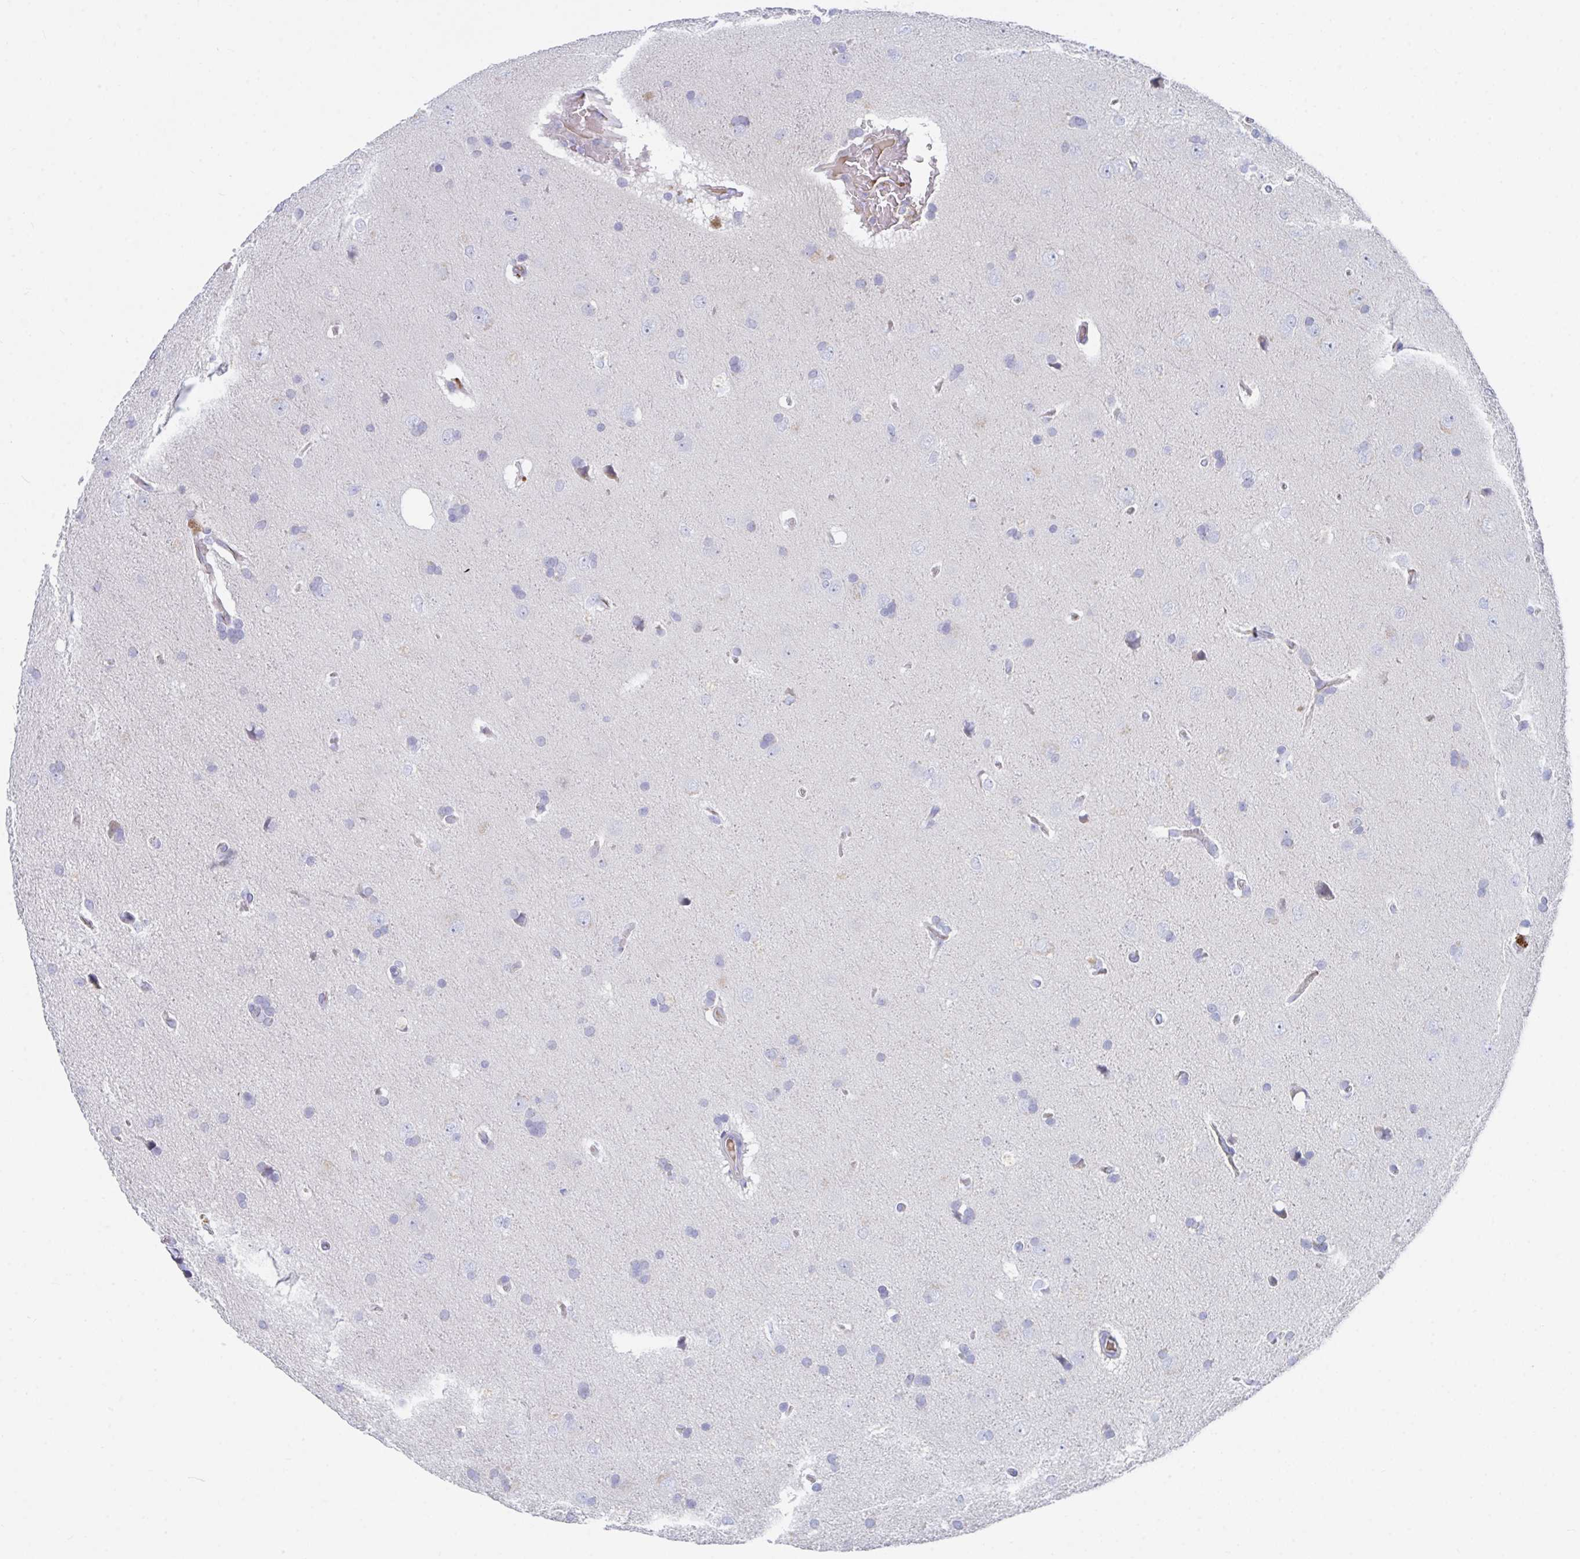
{"staining": {"intensity": "negative", "quantity": "none", "location": "none"}, "tissue": "glioma", "cell_type": "Tumor cells", "image_type": "cancer", "snomed": [{"axis": "morphology", "description": "Glioma, malignant, Low grade"}, {"axis": "topography", "description": "Brain"}], "caption": "Immunohistochemistry image of neoplastic tissue: malignant glioma (low-grade) stained with DAB displays no significant protein expression in tumor cells. (Immunohistochemistry (ihc), brightfield microscopy, high magnification).", "gene": "TNFAIP6", "patient": {"sex": "female", "age": 54}}